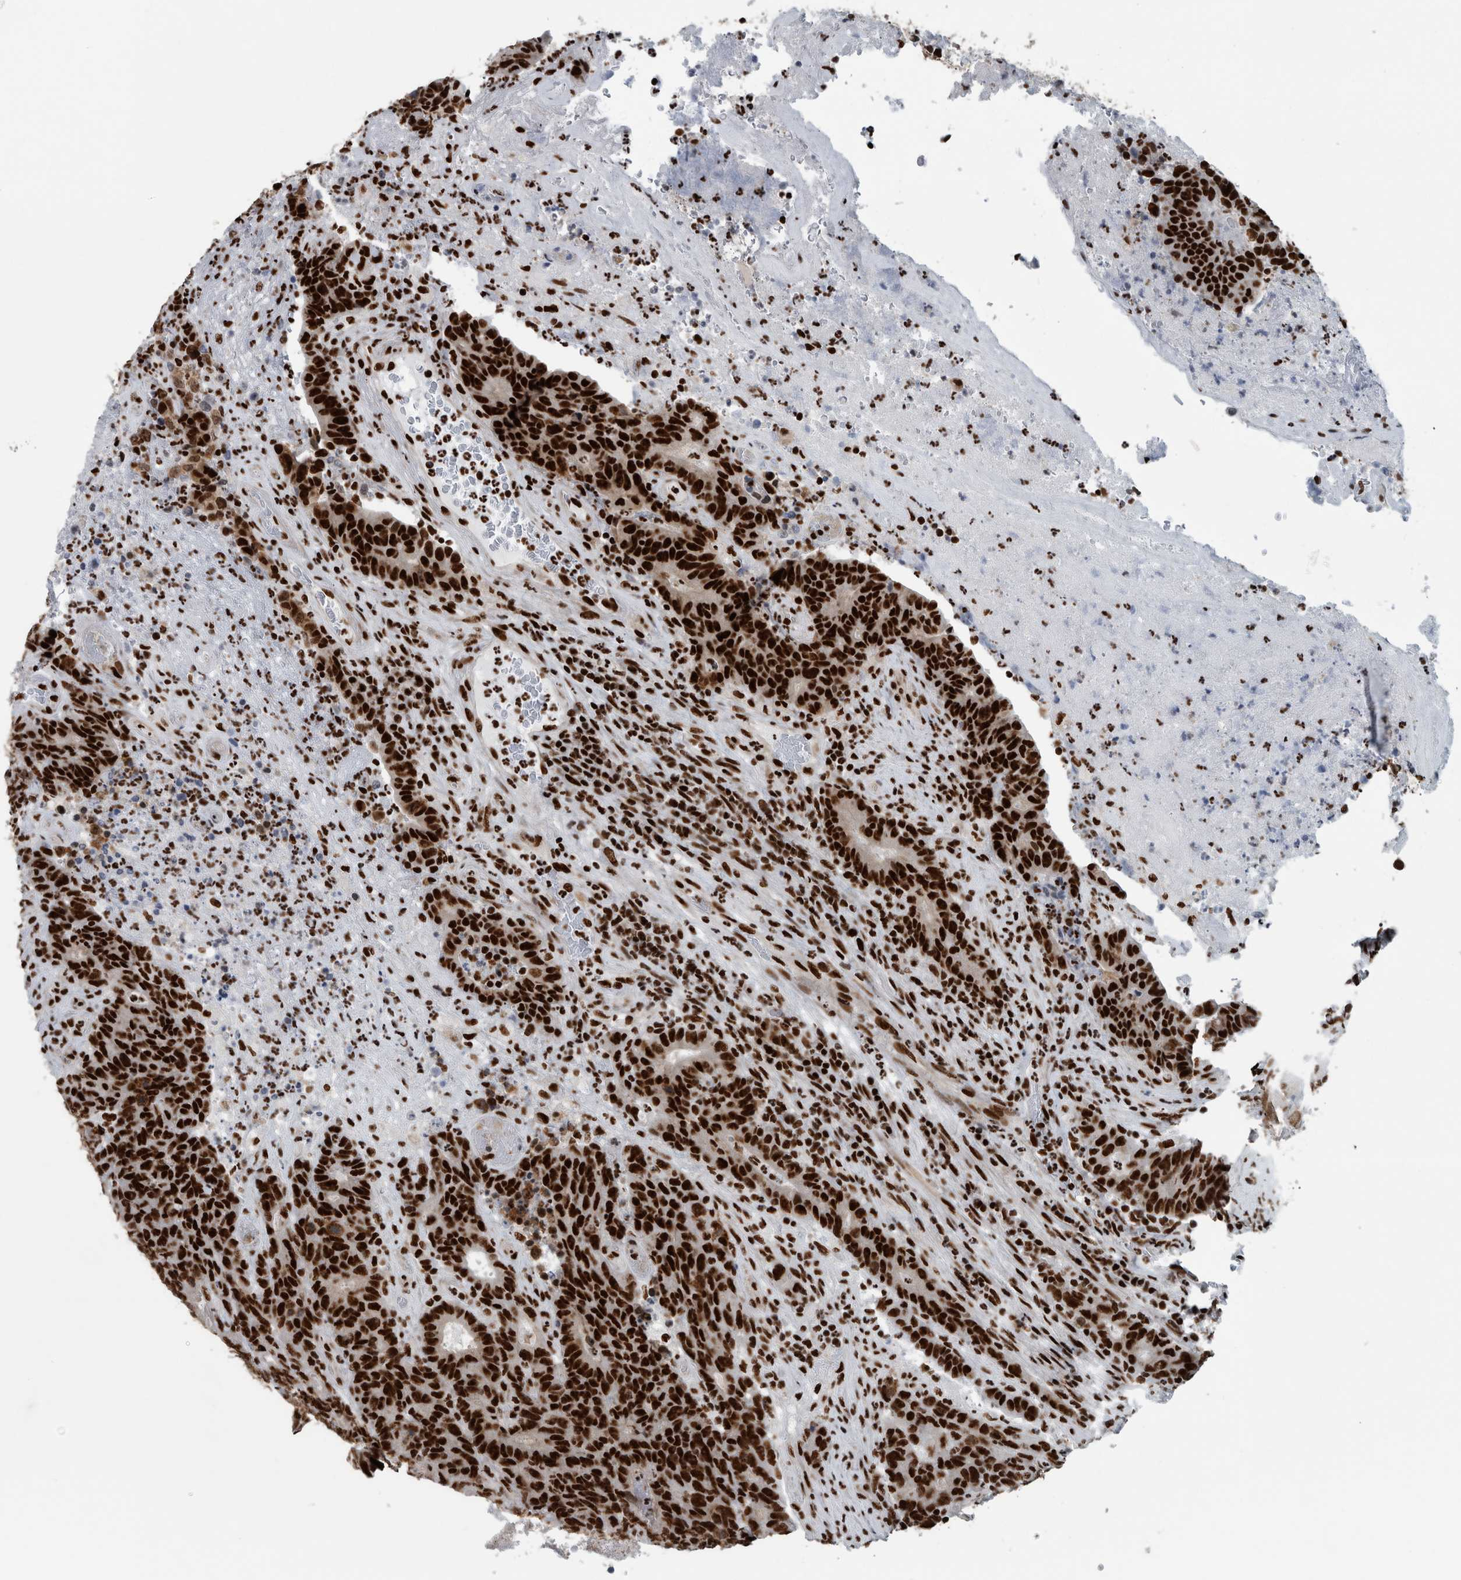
{"staining": {"intensity": "strong", "quantity": ">75%", "location": "nuclear"}, "tissue": "colorectal cancer", "cell_type": "Tumor cells", "image_type": "cancer", "snomed": [{"axis": "morphology", "description": "Normal tissue, NOS"}, {"axis": "morphology", "description": "Adenocarcinoma, NOS"}, {"axis": "topography", "description": "Colon"}], "caption": "Protein staining of colorectal cancer tissue shows strong nuclear expression in about >75% of tumor cells. The staining is performed using DAB (3,3'-diaminobenzidine) brown chromogen to label protein expression. The nuclei are counter-stained blue using hematoxylin.", "gene": "DNMT3A", "patient": {"sex": "female", "age": 75}}